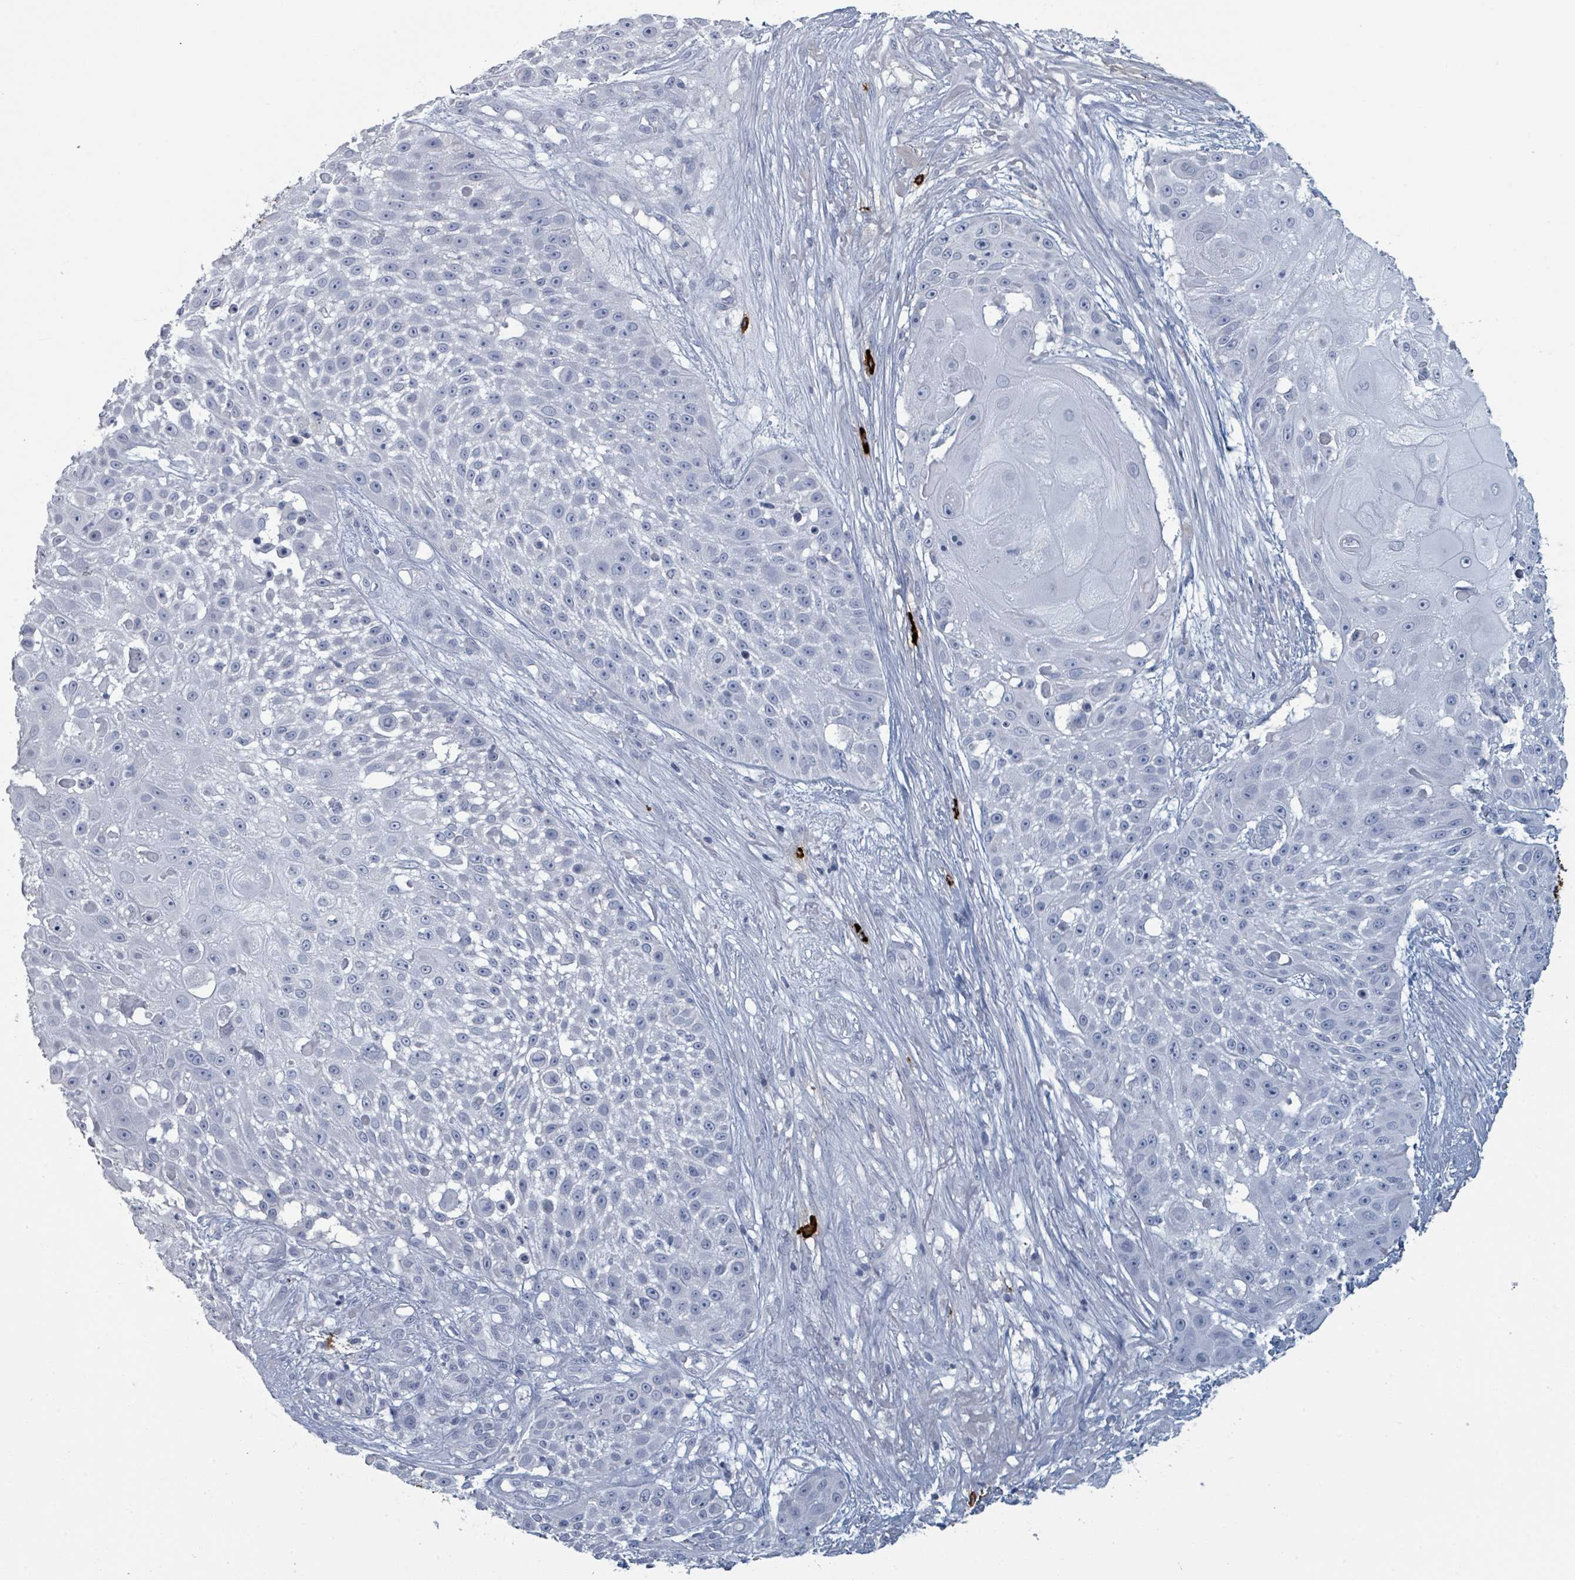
{"staining": {"intensity": "negative", "quantity": "none", "location": "none"}, "tissue": "skin cancer", "cell_type": "Tumor cells", "image_type": "cancer", "snomed": [{"axis": "morphology", "description": "Squamous cell carcinoma, NOS"}, {"axis": "topography", "description": "Skin"}], "caption": "The micrograph demonstrates no staining of tumor cells in skin squamous cell carcinoma.", "gene": "VPS13D", "patient": {"sex": "female", "age": 86}}